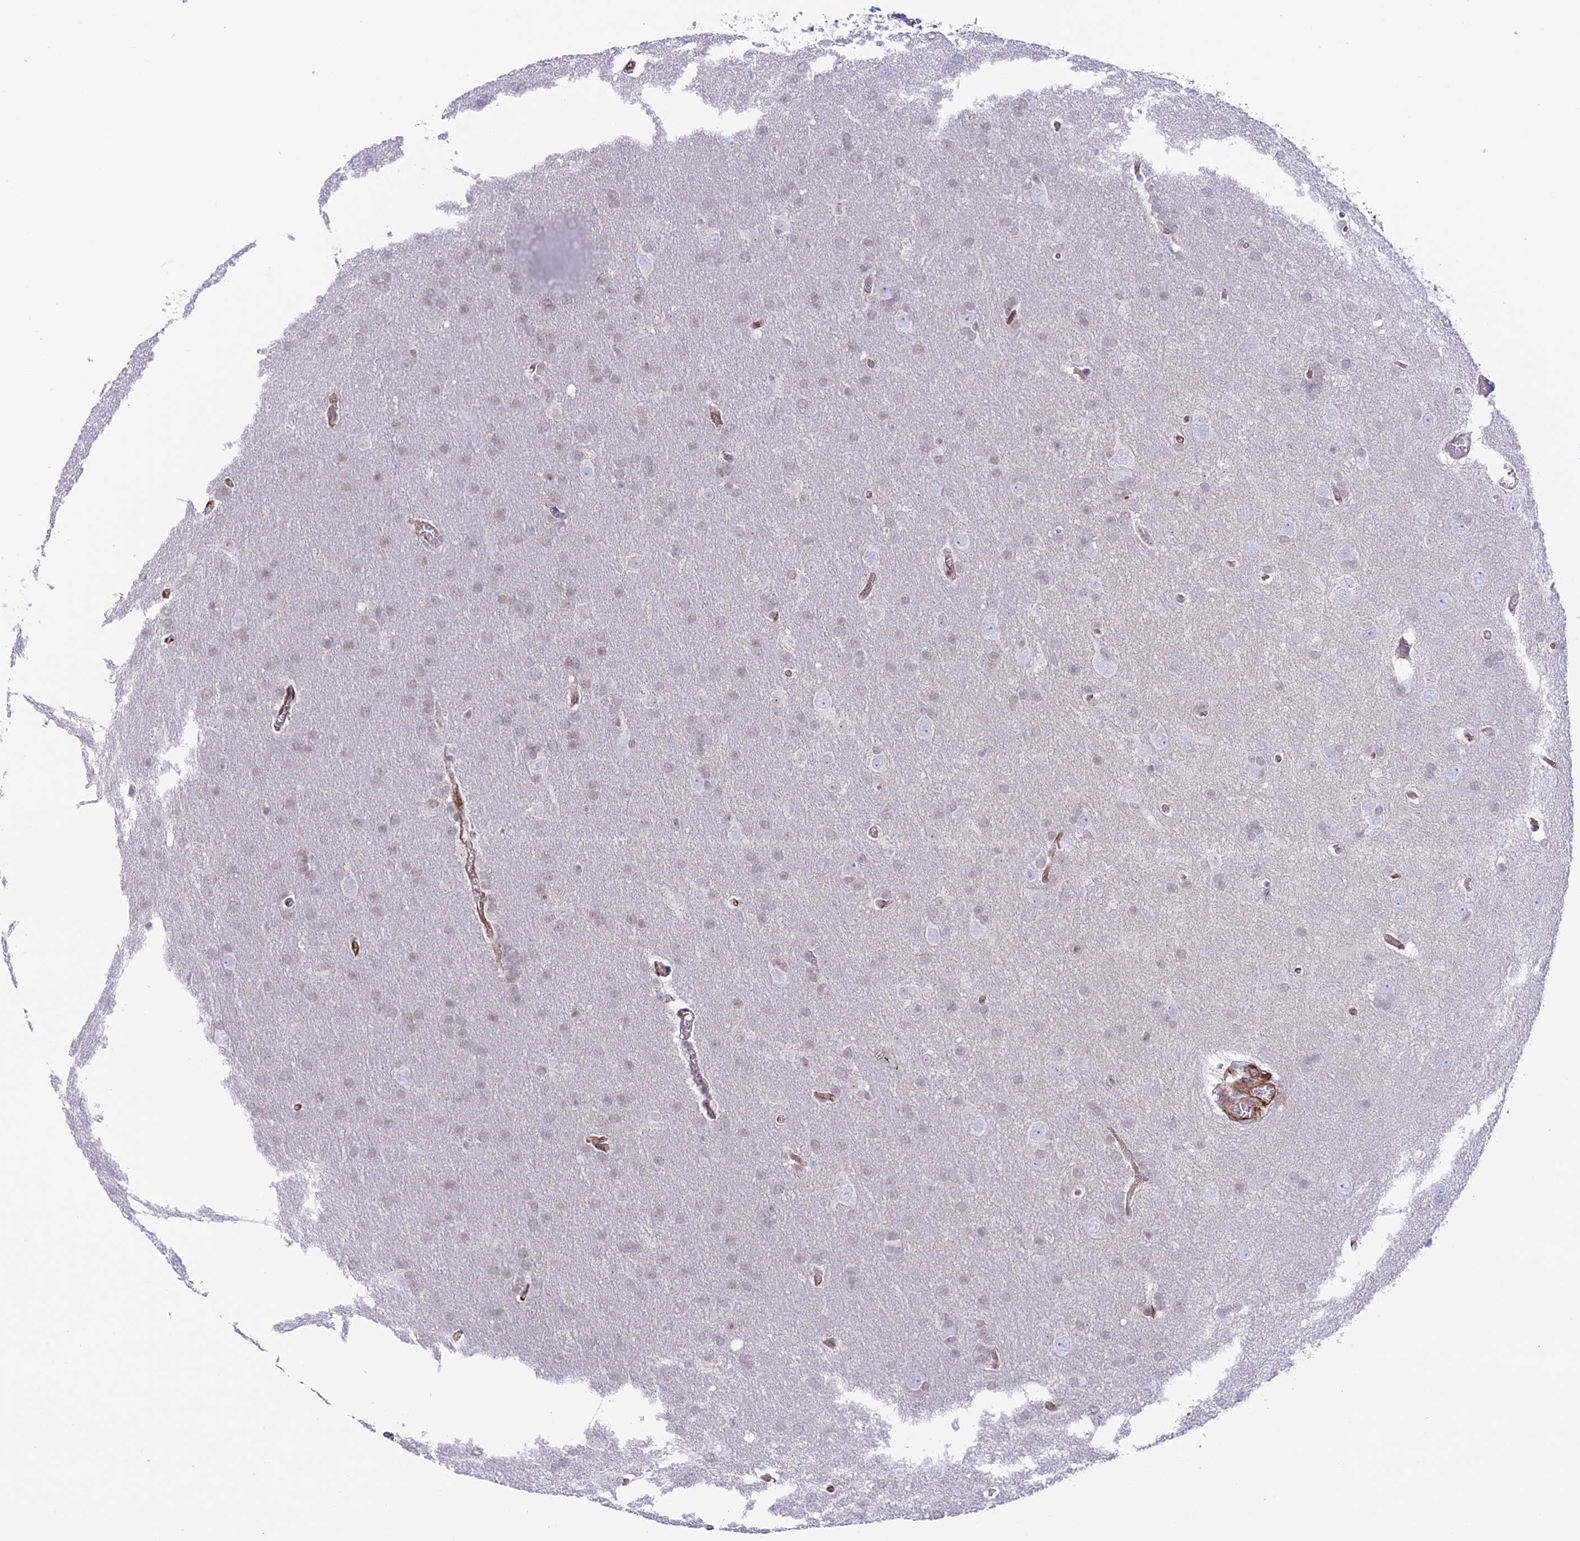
{"staining": {"intensity": "weak", "quantity": "<25%", "location": "nuclear"}, "tissue": "glioma", "cell_type": "Tumor cells", "image_type": "cancer", "snomed": [{"axis": "morphology", "description": "Glioma, malignant, Low grade"}, {"axis": "topography", "description": "Brain"}], "caption": "Tumor cells are negative for protein expression in human glioma.", "gene": "ZNF652", "patient": {"sex": "female", "age": 32}}